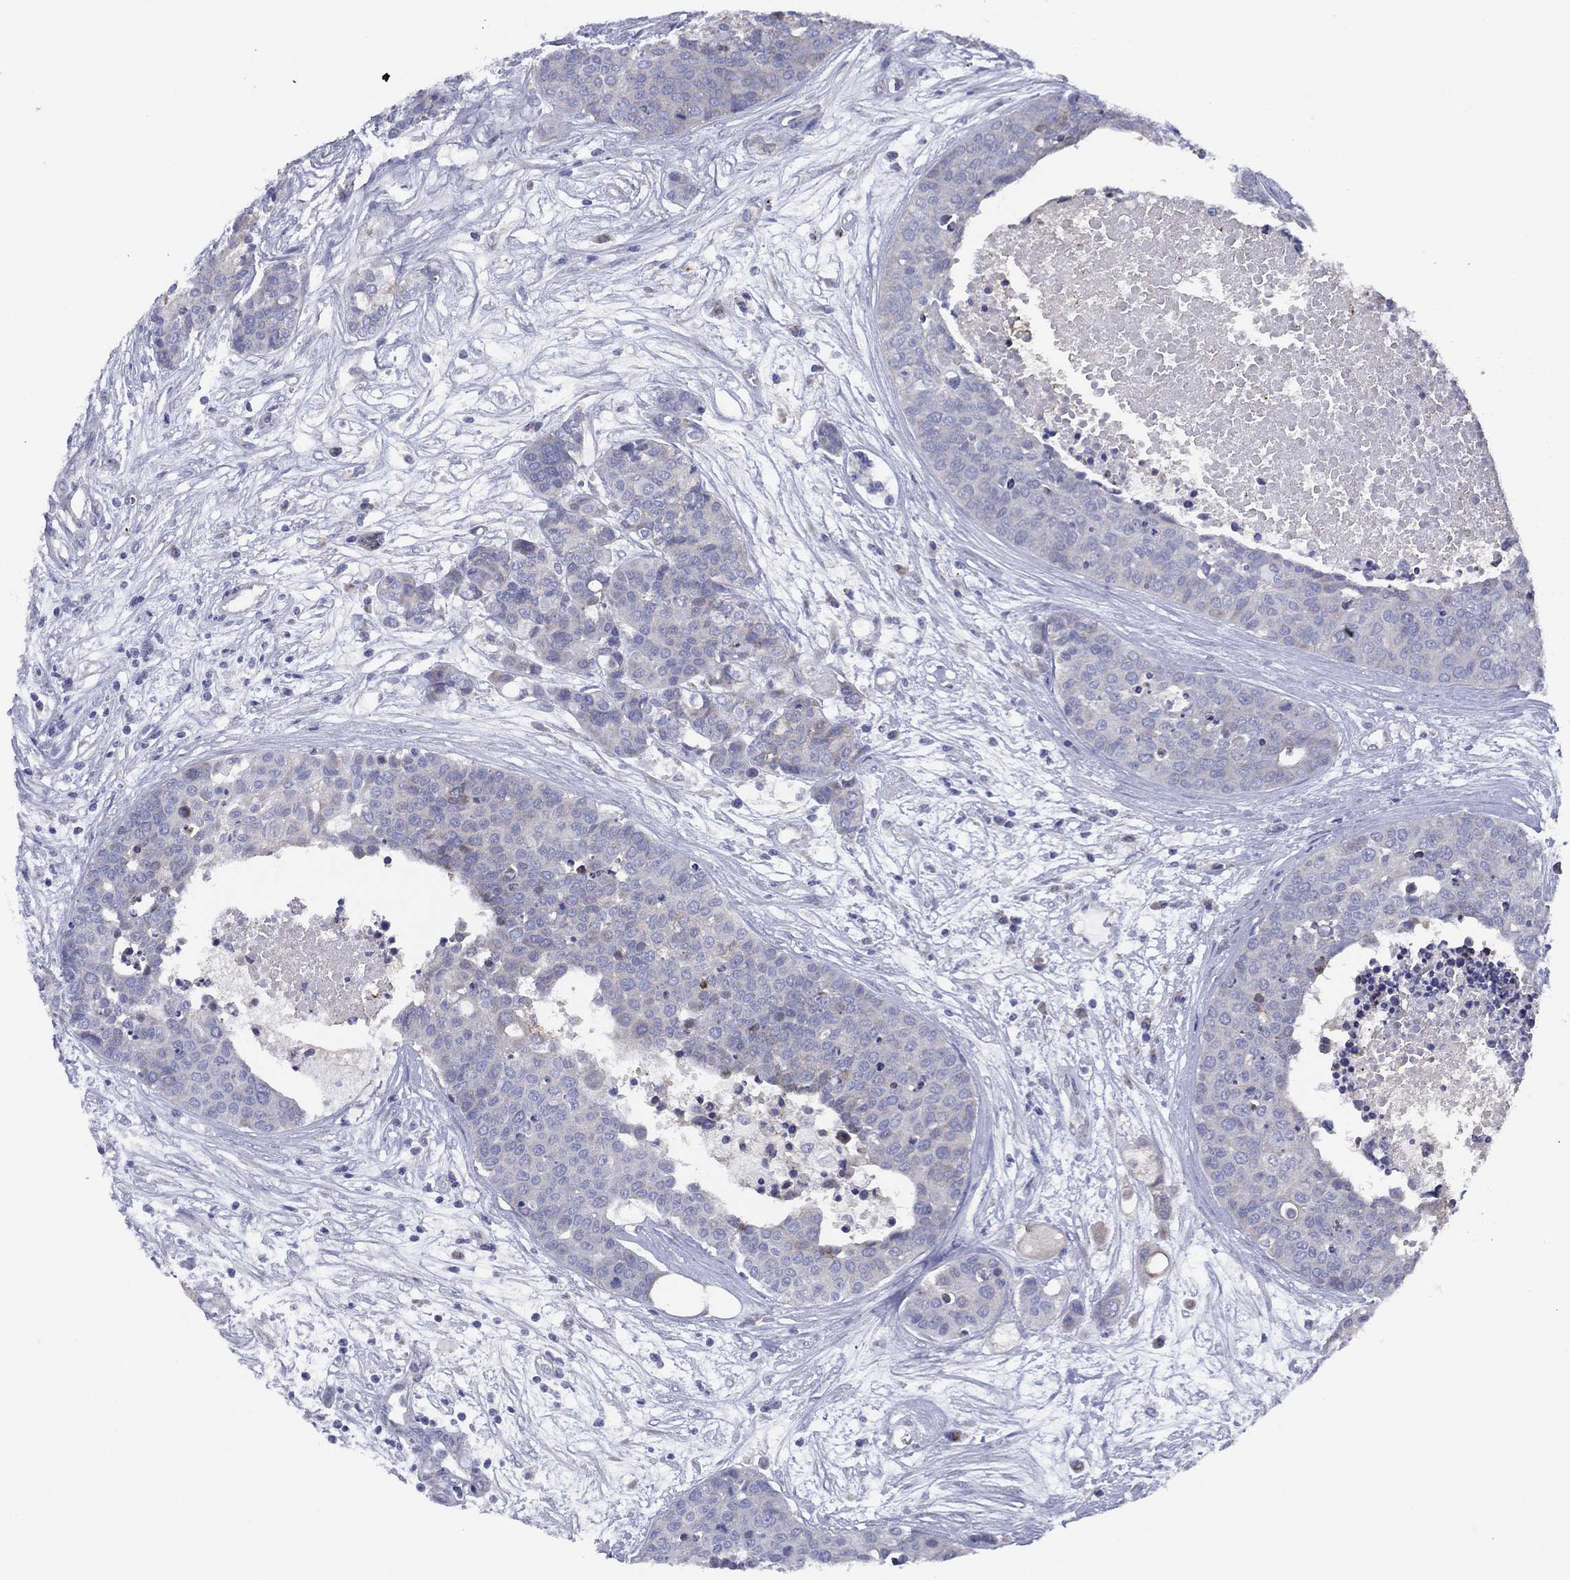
{"staining": {"intensity": "negative", "quantity": "none", "location": "none"}, "tissue": "carcinoid", "cell_type": "Tumor cells", "image_type": "cancer", "snomed": [{"axis": "morphology", "description": "Carcinoid, malignant, NOS"}, {"axis": "topography", "description": "Colon"}], "caption": "IHC micrograph of neoplastic tissue: carcinoid stained with DAB (3,3'-diaminobenzidine) shows no significant protein expression in tumor cells.", "gene": "ZNF223", "patient": {"sex": "male", "age": 81}}